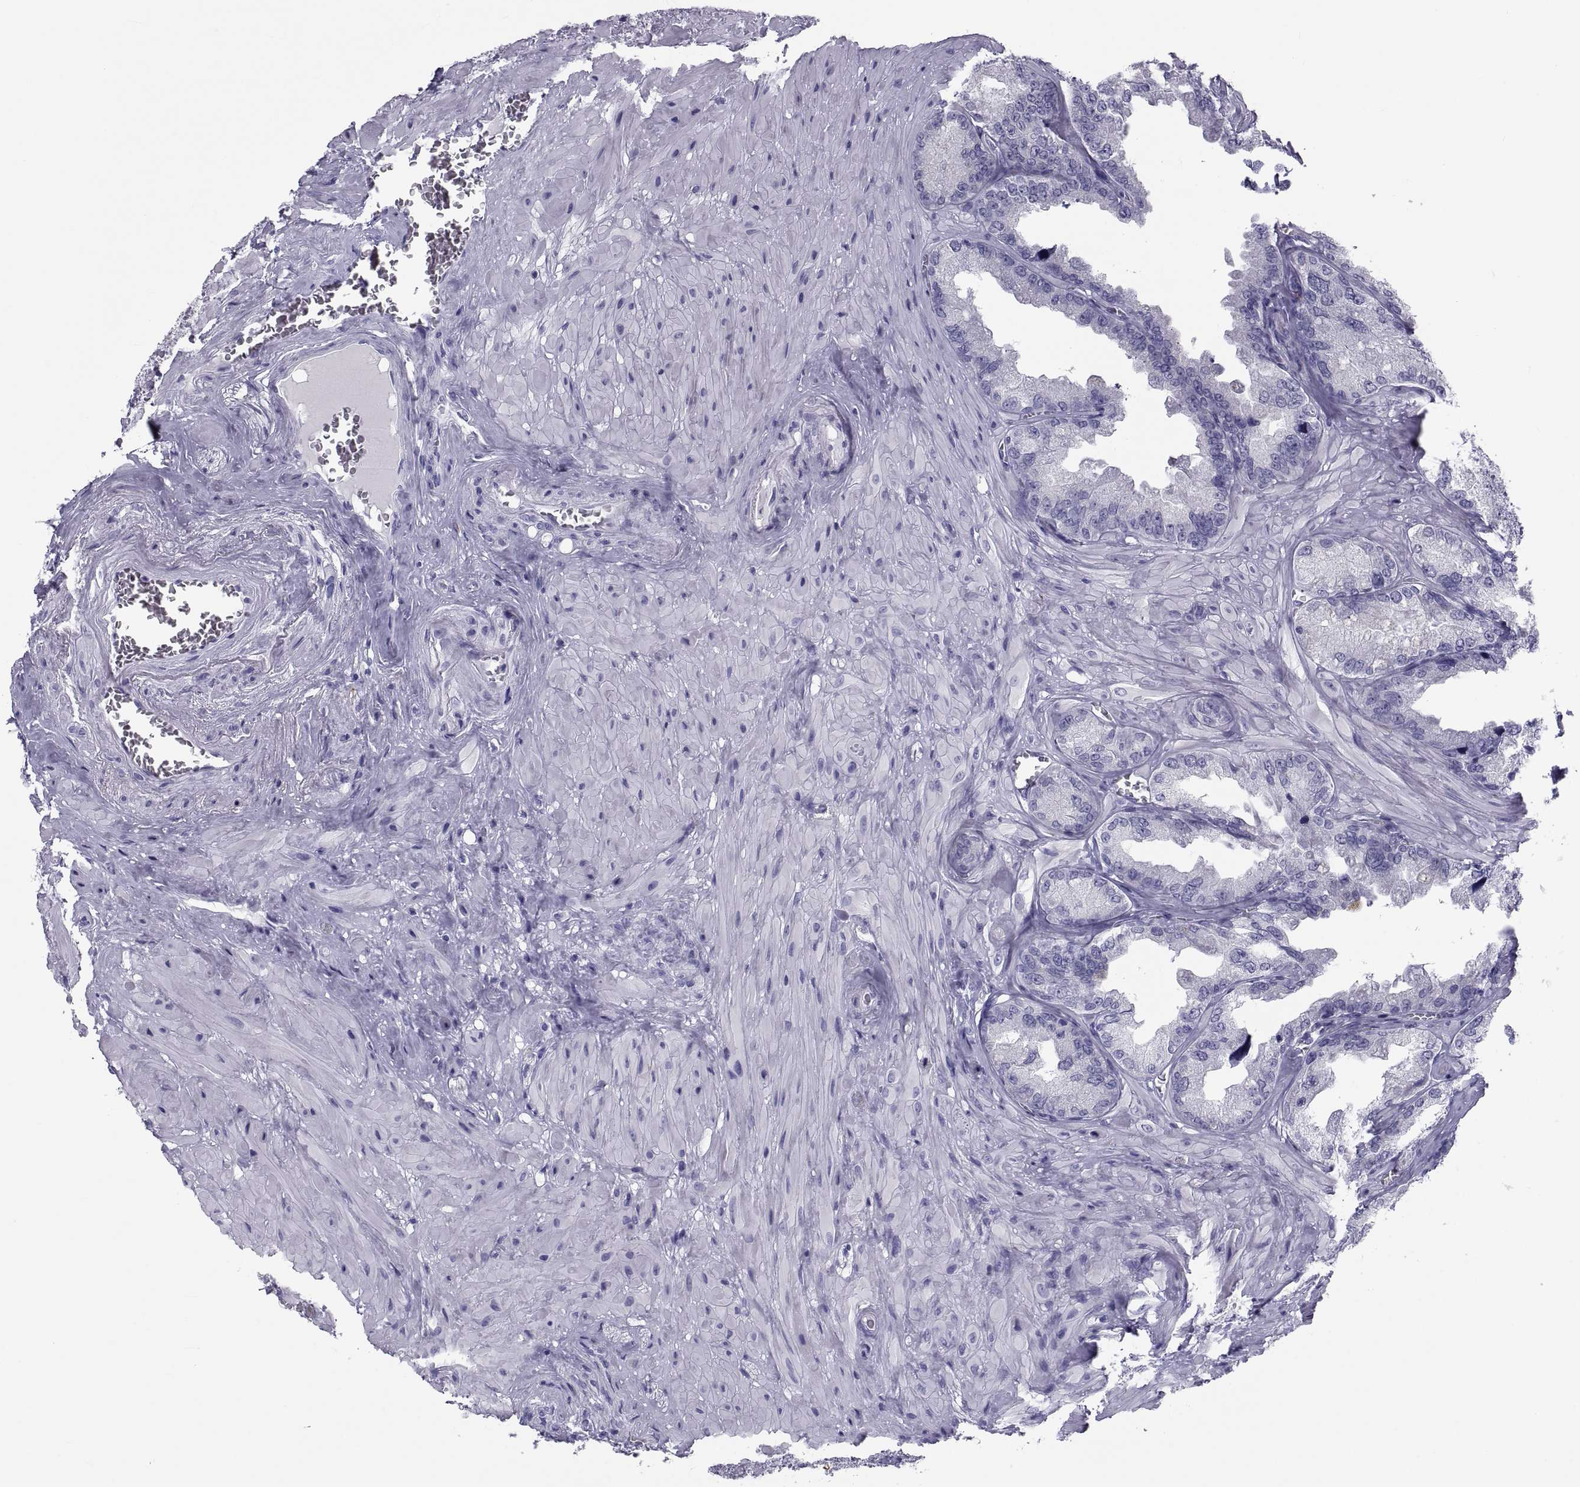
{"staining": {"intensity": "negative", "quantity": "none", "location": "none"}, "tissue": "seminal vesicle", "cell_type": "Glandular cells", "image_type": "normal", "snomed": [{"axis": "morphology", "description": "Normal tissue, NOS"}, {"axis": "topography", "description": "Seminal veicle"}], "caption": "Glandular cells are negative for protein expression in benign human seminal vesicle. (Brightfield microscopy of DAB IHC at high magnification).", "gene": "DEFB129", "patient": {"sex": "male", "age": 72}}